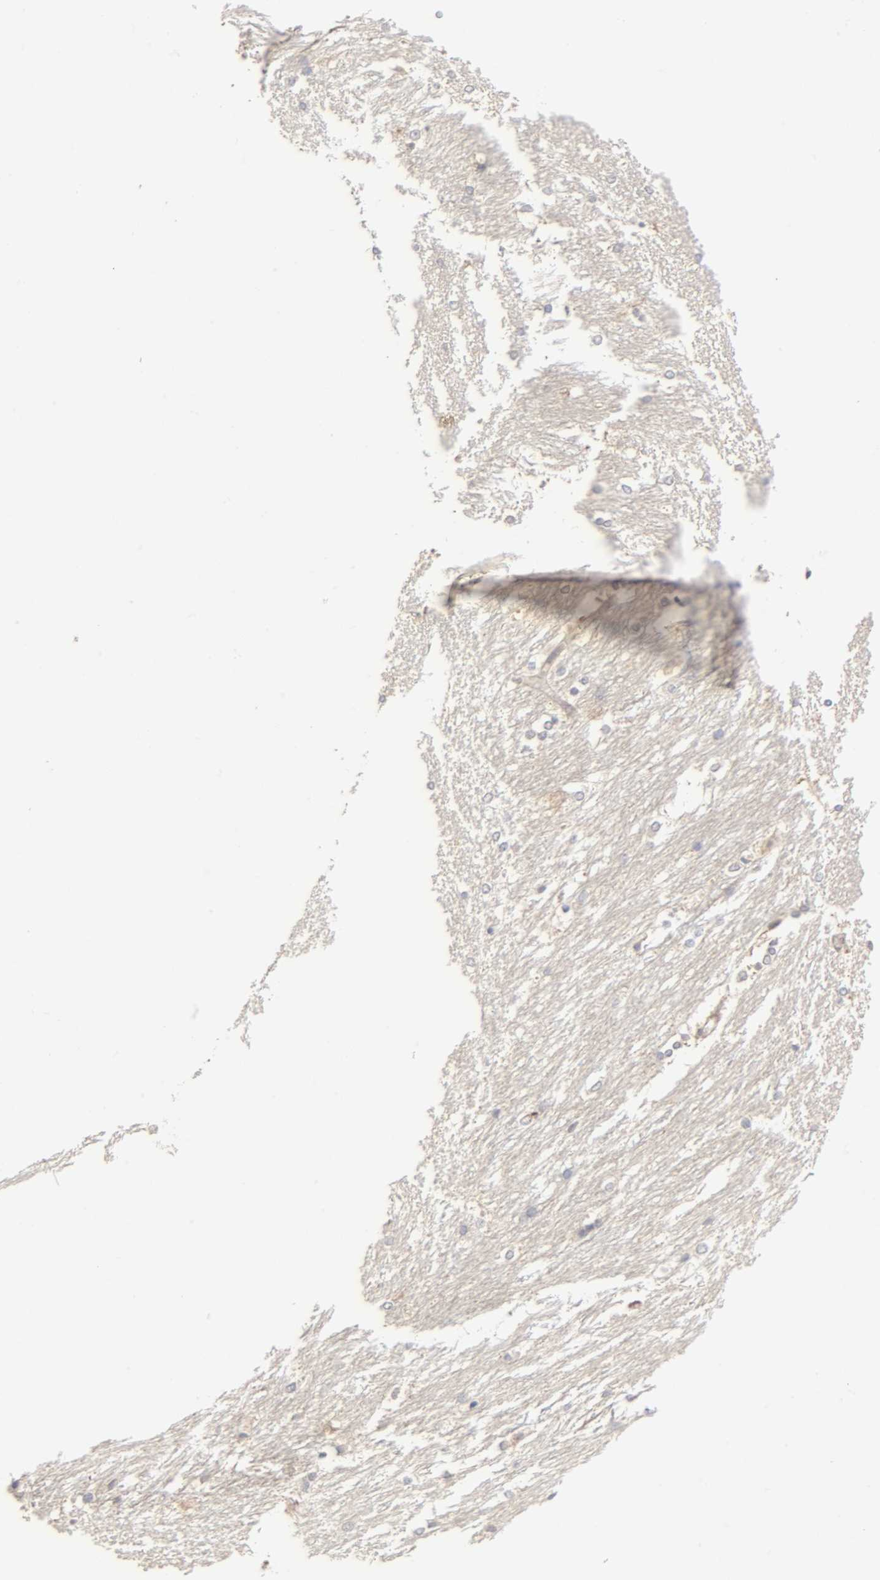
{"staining": {"intensity": "negative", "quantity": "none", "location": "none"}, "tissue": "caudate", "cell_type": "Glial cells", "image_type": "normal", "snomed": [{"axis": "morphology", "description": "Normal tissue, NOS"}, {"axis": "topography", "description": "Lateral ventricle wall"}], "caption": "Unremarkable caudate was stained to show a protein in brown. There is no significant expression in glial cells. (DAB immunohistochemistry (IHC), high magnification).", "gene": "CPB2", "patient": {"sex": "female", "age": 19}}